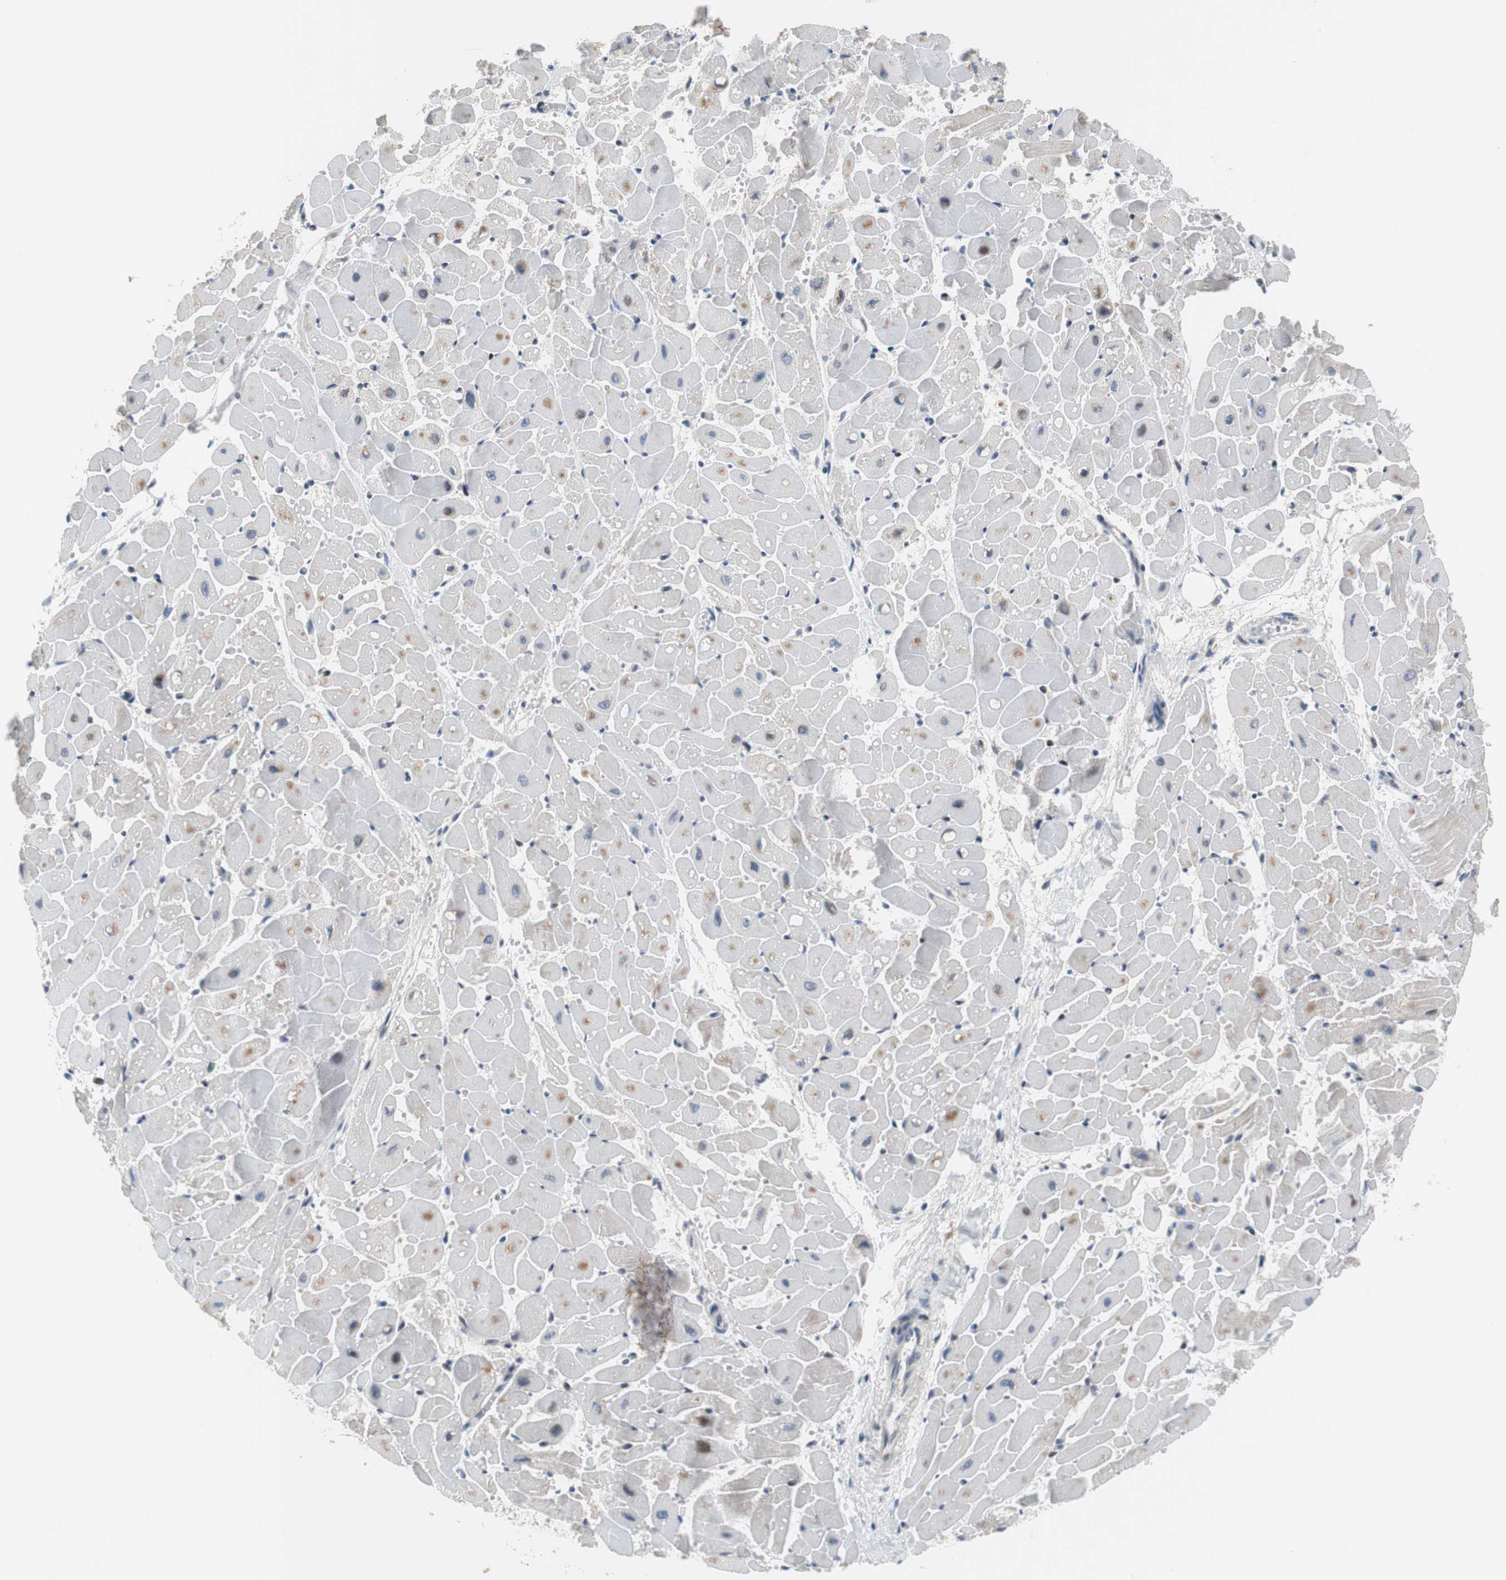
{"staining": {"intensity": "weak", "quantity": "<25%", "location": "cytoplasmic/membranous"}, "tissue": "heart muscle", "cell_type": "Cardiomyocytes", "image_type": "normal", "snomed": [{"axis": "morphology", "description": "Normal tissue, NOS"}, {"axis": "topography", "description": "Heart"}], "caption": "Histopathology image shows no protein expression in cardiomyocytes of unremarkable heart muscle.", "gene": "MAP2K4", "patient": {"sex": "female", "age": 19}}